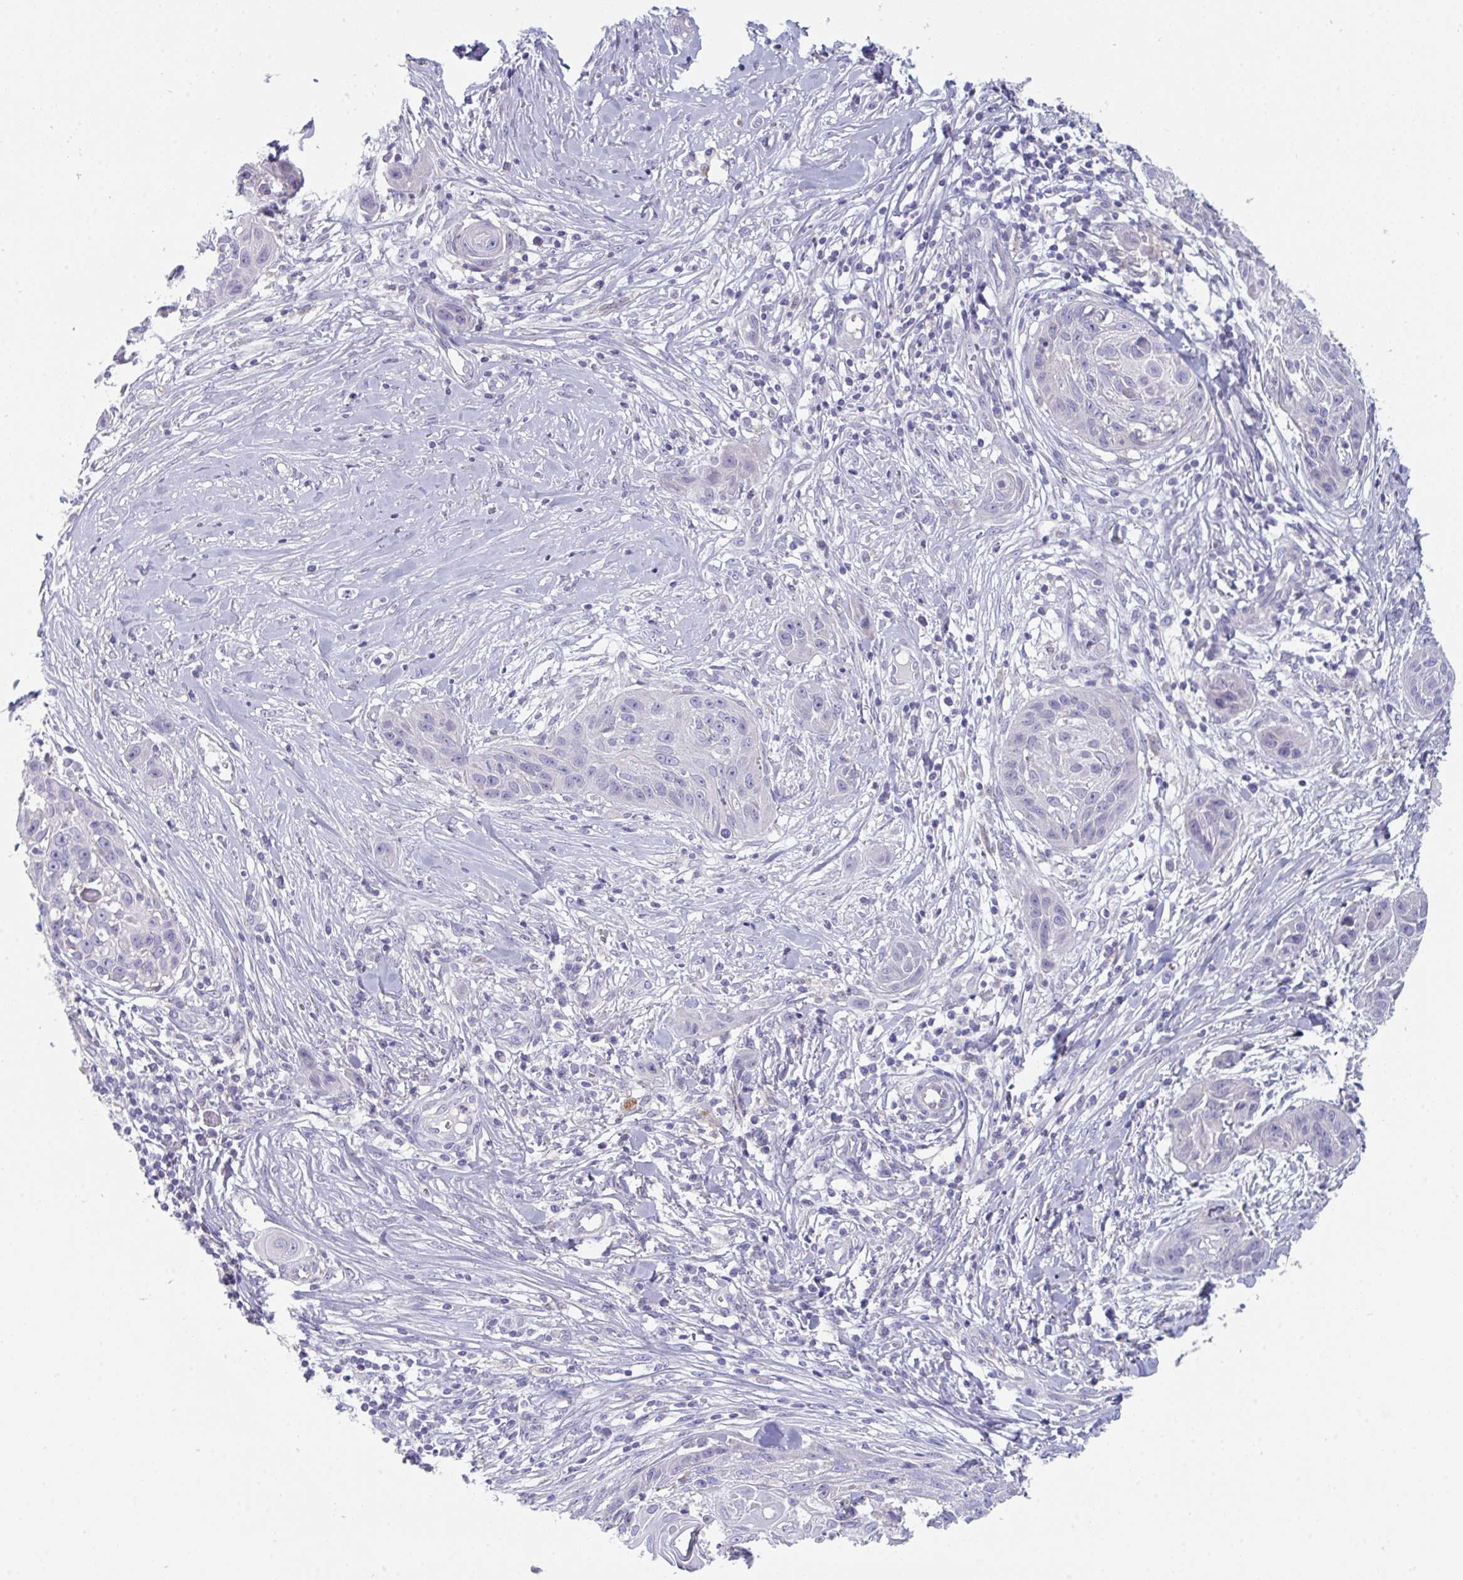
{"staining": {"intensity": "negative", "quantity": "none", "location": "none"}, "tissue": "skin cancer", "cell_type": "Tumor cells", "image_type": "cancer", "snomed": [{"axis": "morphology", "description": "Squamous cell carcinoma, NOS"}, {"axis": "topography", "description": "Skin"}, {"axis": "topography", "description": "Vulva"}], "caption": "There is no significant staining in tumor cells of skin squamous cell carcinoma. Nuclei are stained in blue.", "gene": "PTPRD", "patient": {"sex": "female", "age": 83}}